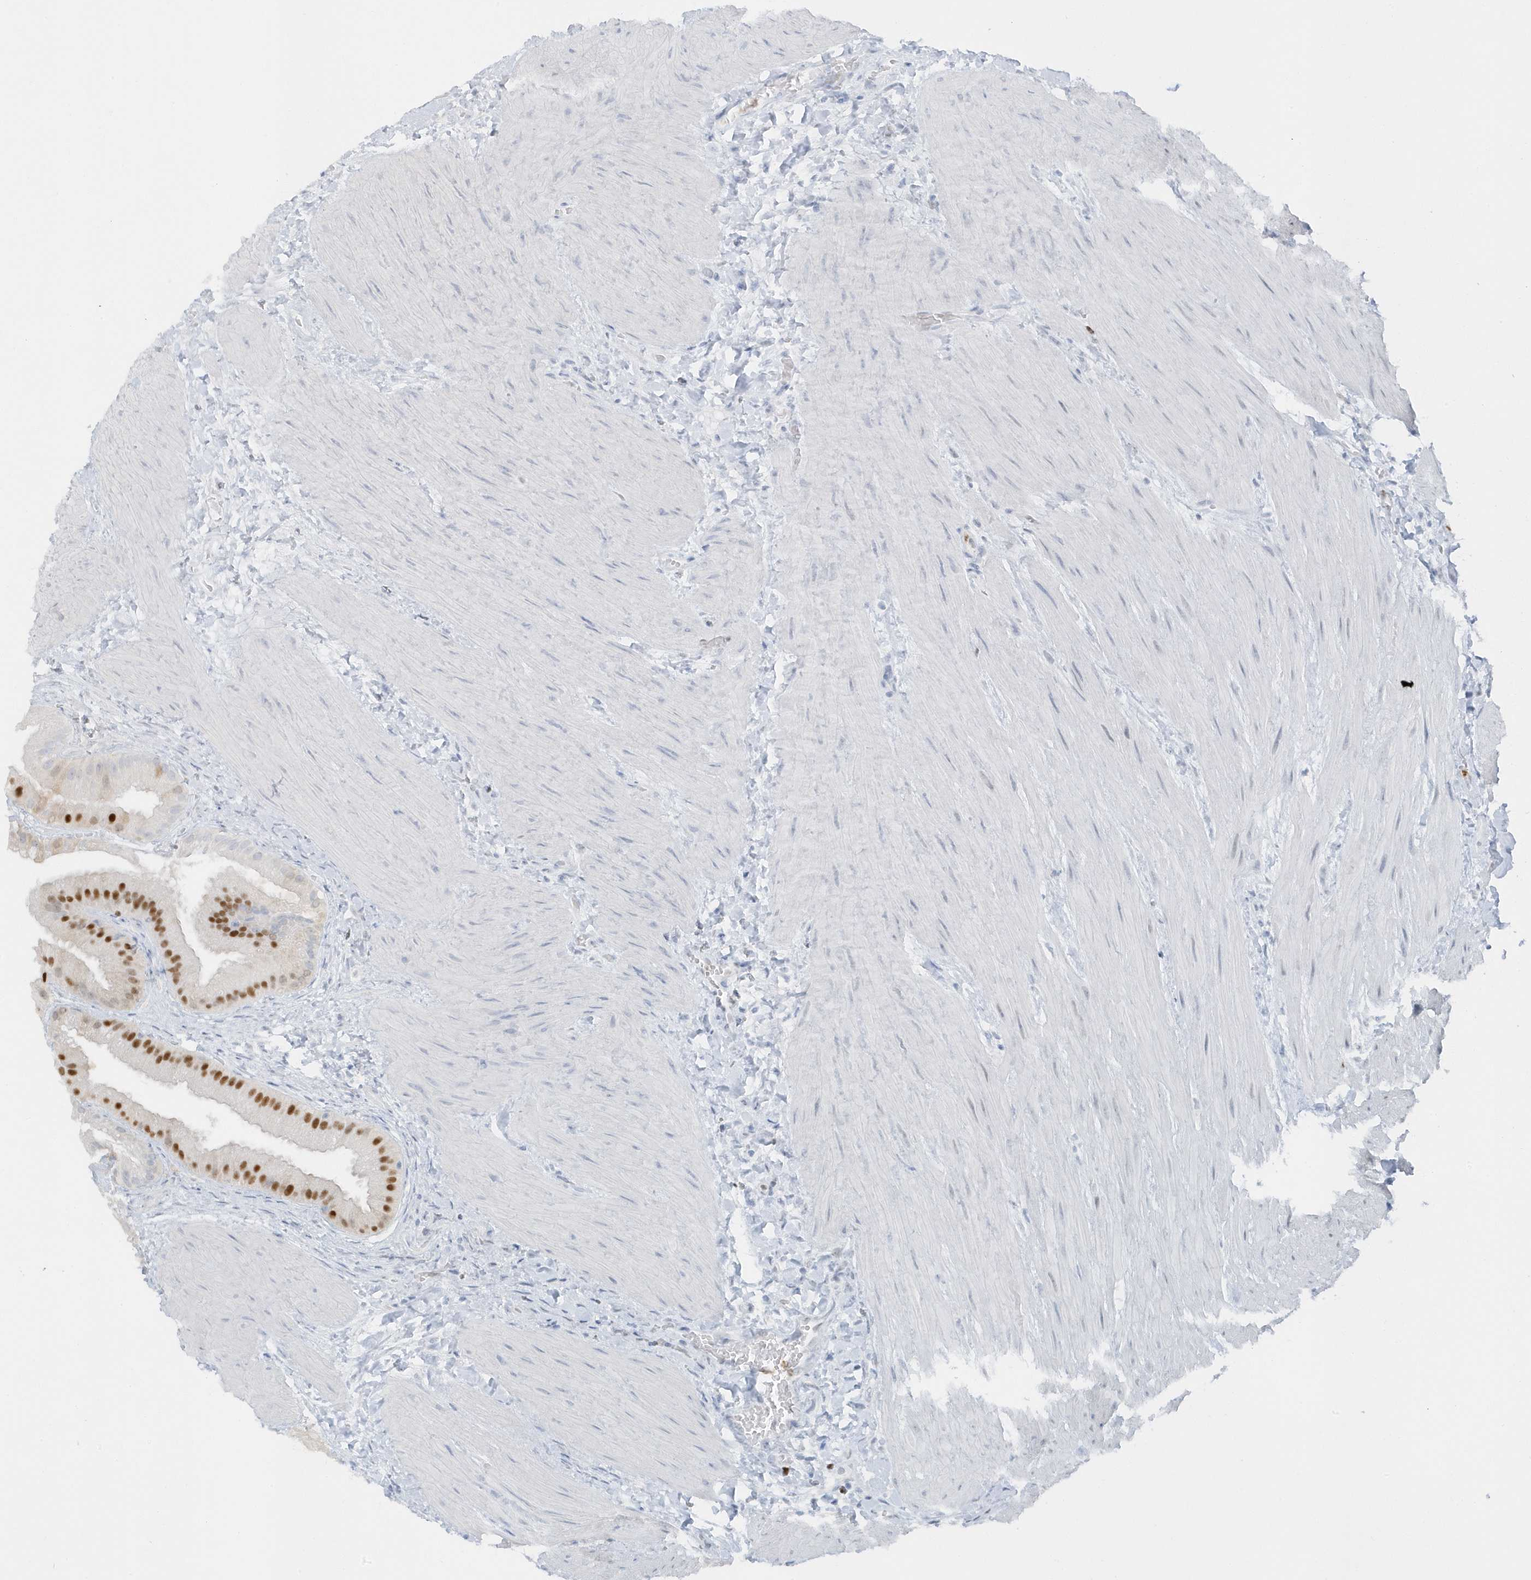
{"staining": {"intensity": "moderate", "quantity": ">75%", "location": "nuclear"}, "tissue": "gallbladder", "cell_type": "Glandular cells", "image_type": "normal", "snomed": [{"axis": "morphology", "description": "Normal tissue, NOS"}, {"axis": "topography", "description": "Gallbladder"}], "caption": "Approximately >75% of glandular cells in unremarkable gallbladder reveal moderate nuclear protein positivity as visualized by brown immunohistochemical staining.", "gene": "SMIM34", "patient": {"sex": "male", "age": 55}}